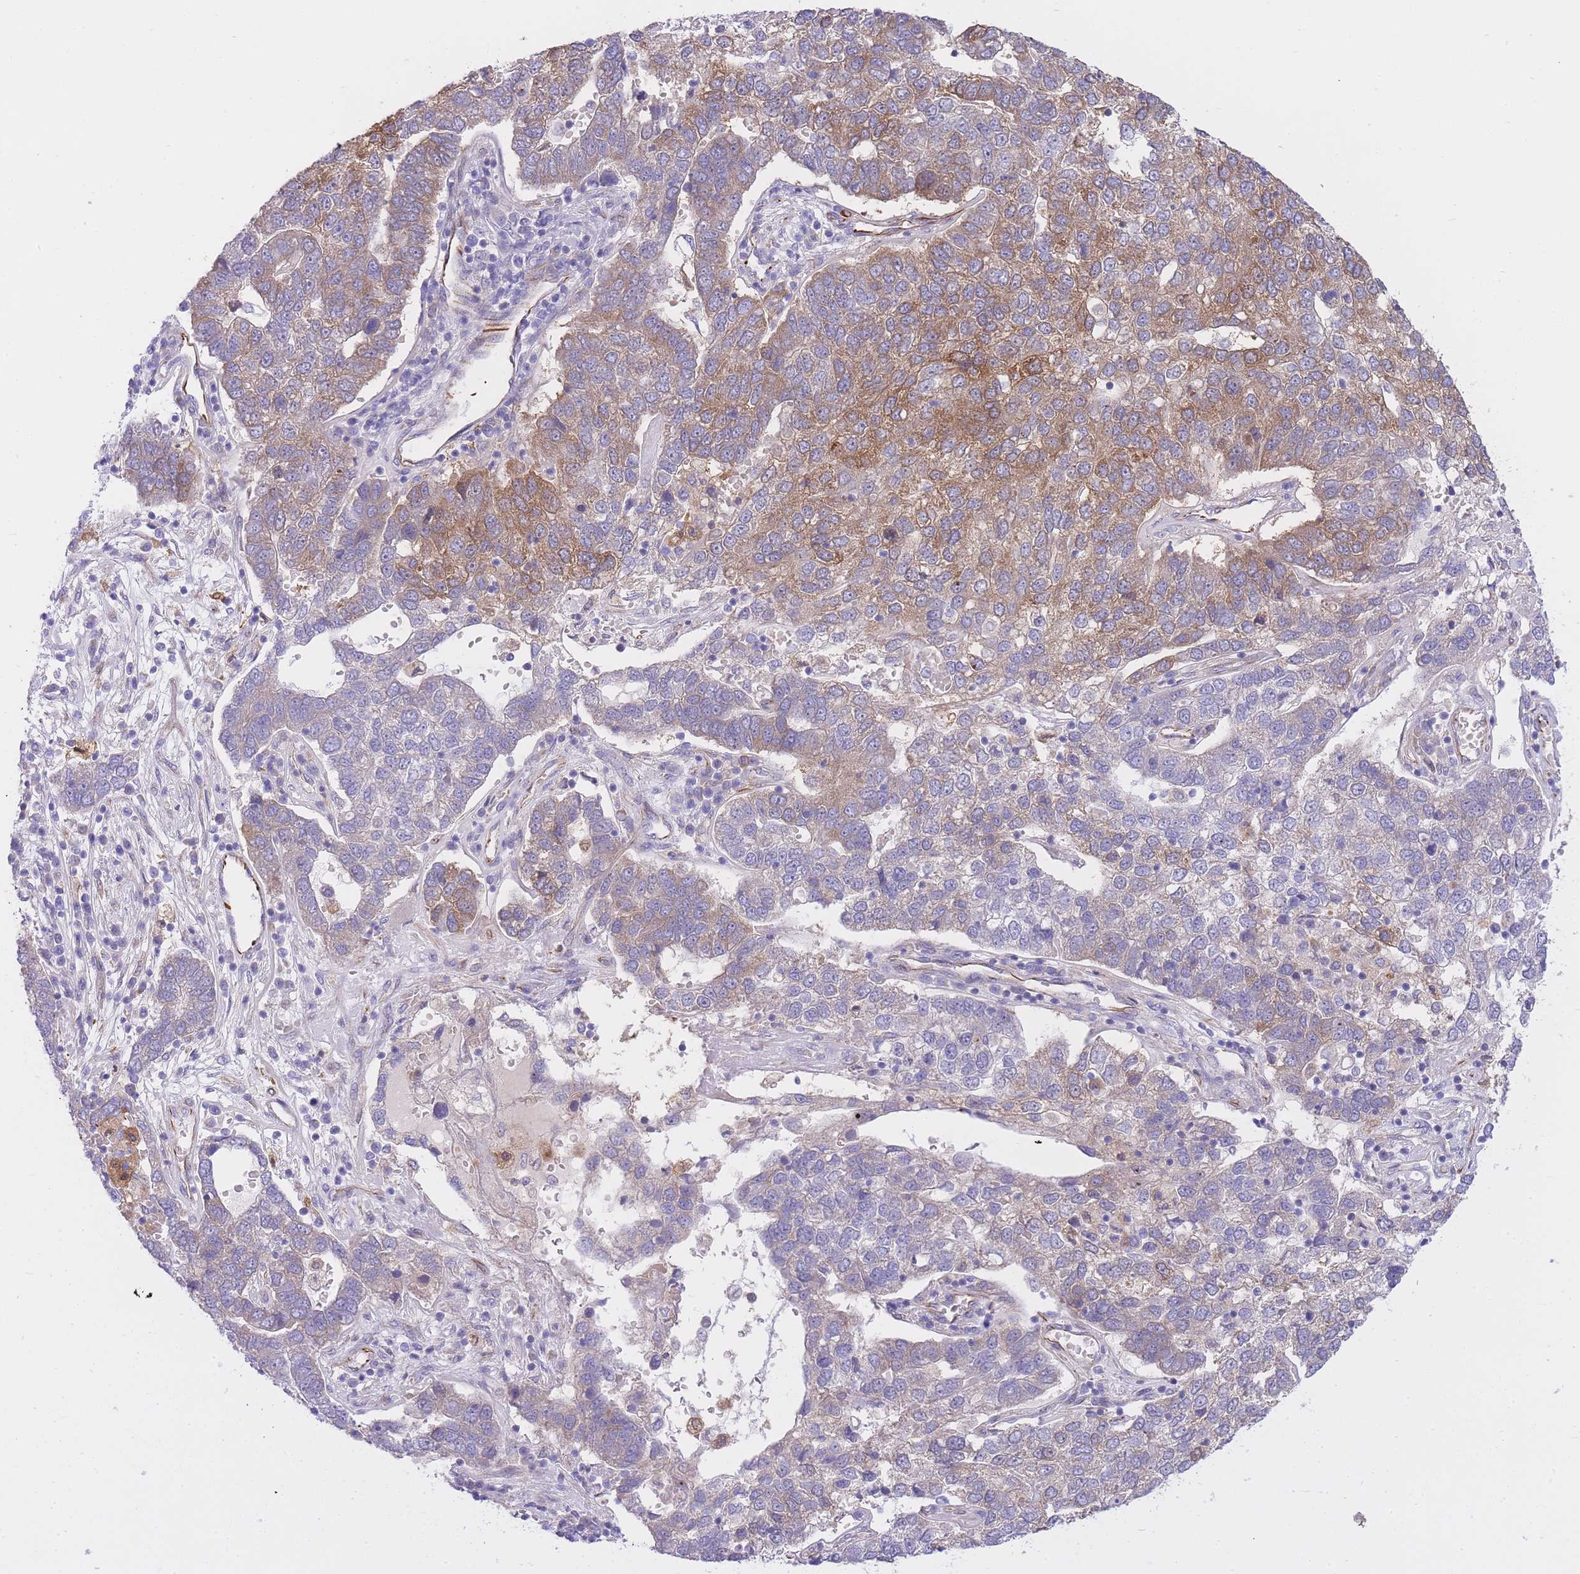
{"staining": {"intensity": "moderate", "quantity": "25%-75%", "location": "cytoplasmic/membranous"}, "tissue": "pancreatic cancer", "cell_type": "Tumor cells", "image_type": "cancer", "snomed": [{"axis": "morphology", "description": "Adenocarcinoma, NOS"}, {"axis": "topography", "description": "Pancreas"}], "caption": "A medium amount of moderate cytoplasmic/membranous positivity is appreciated in about 25%-75% of tumor cells in pancreatic adenocarcinoma tissue.", "gene": "ECPAS", "patient": {"sex": "female", "age": 61}}